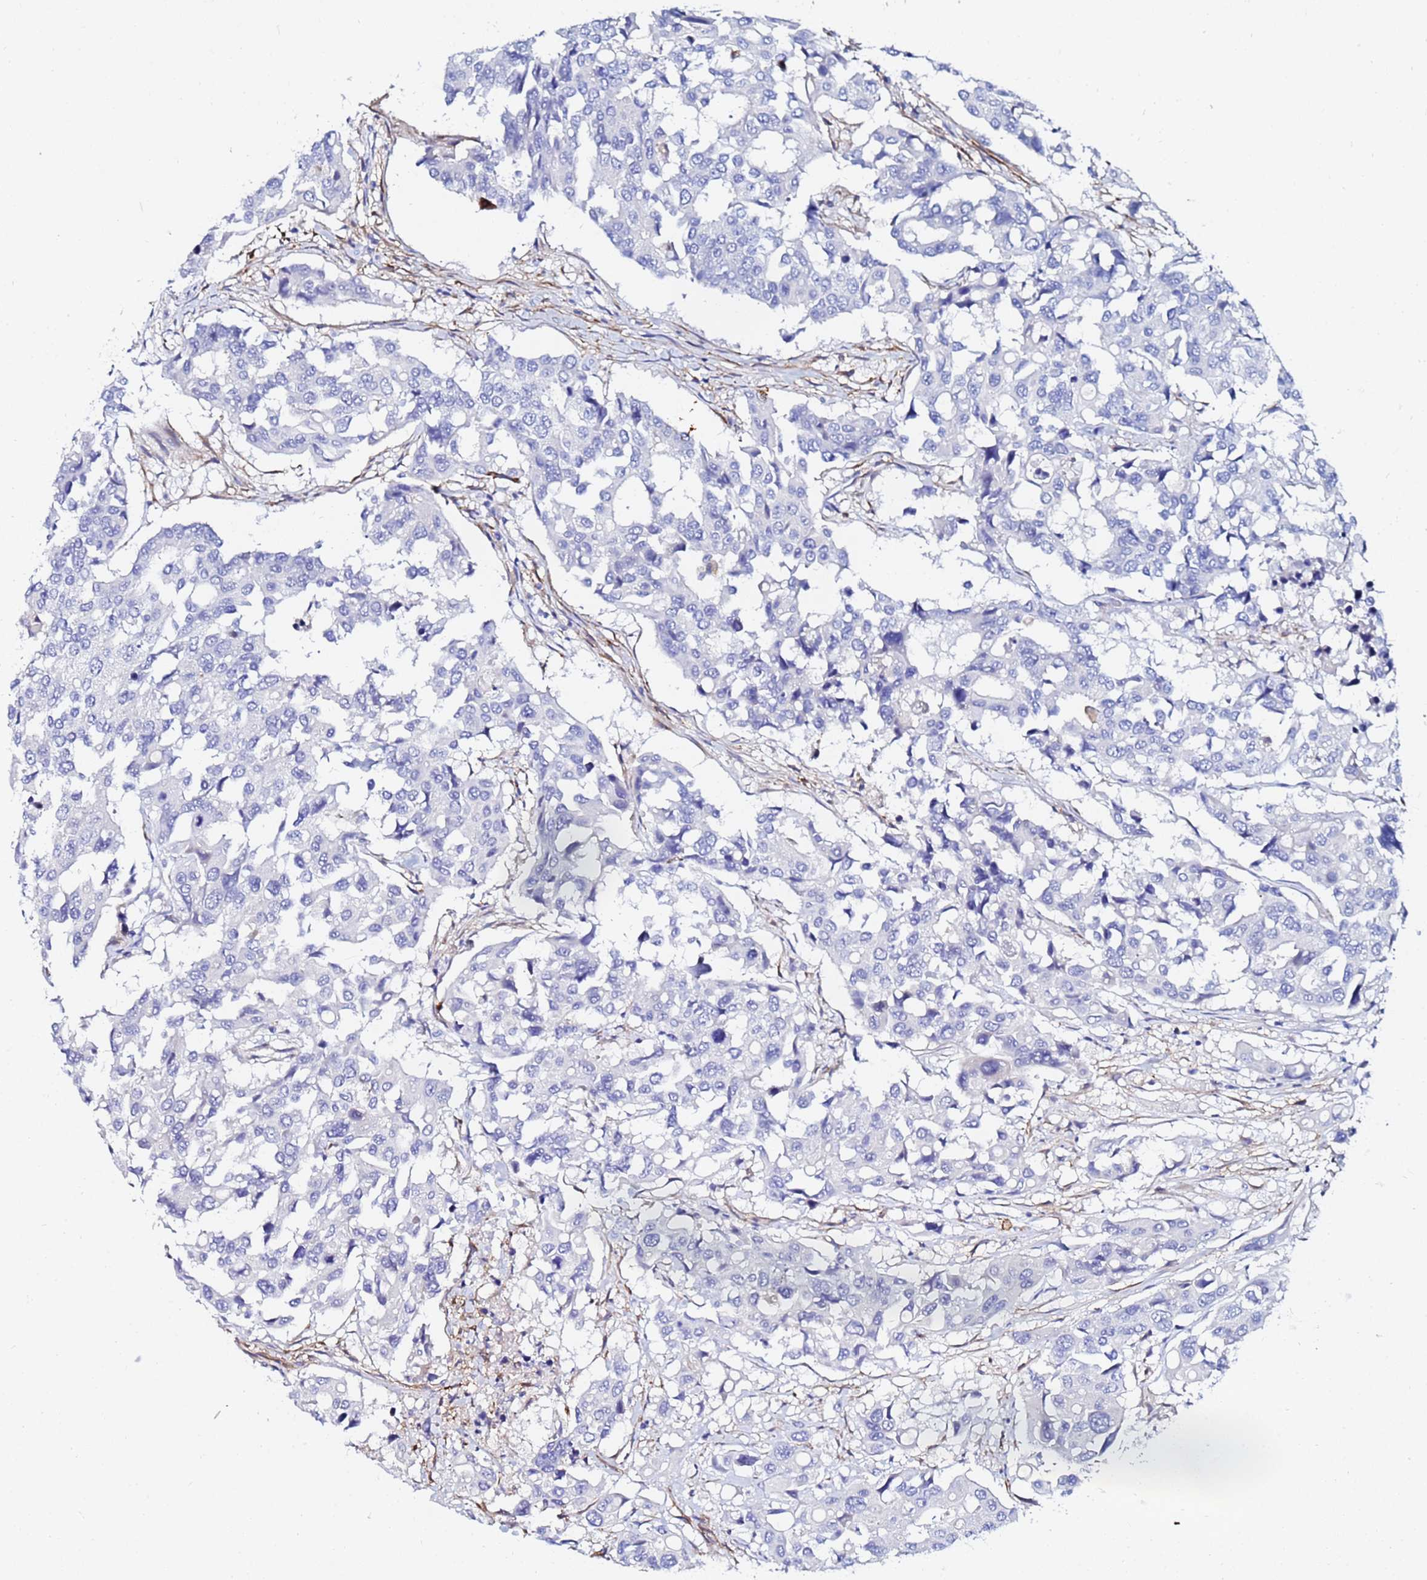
{"staining": {"intensity": "negative", "quantity": "none", "location": "none"}, "tissue": "colorectal cancer", "cell_type": "Tumor cells", "image_type": "cancer", "snomed": [{"axis": "morphology", "description": "Adenocarcinoma, NOS"}, {"axis": "topography", "description": "Colon"}], "caption": "The immunohistochemistry (IHC) image has no significant staining in tumor cells of colorectal cancer tissue. The staining is performed using DAB (3,3'-diaminobenzidine) brown chromogen with nuclei counter-stained in using hematoxylin.", "gene": "BASP1", "patient": {"sex": "male", "age": 77}}